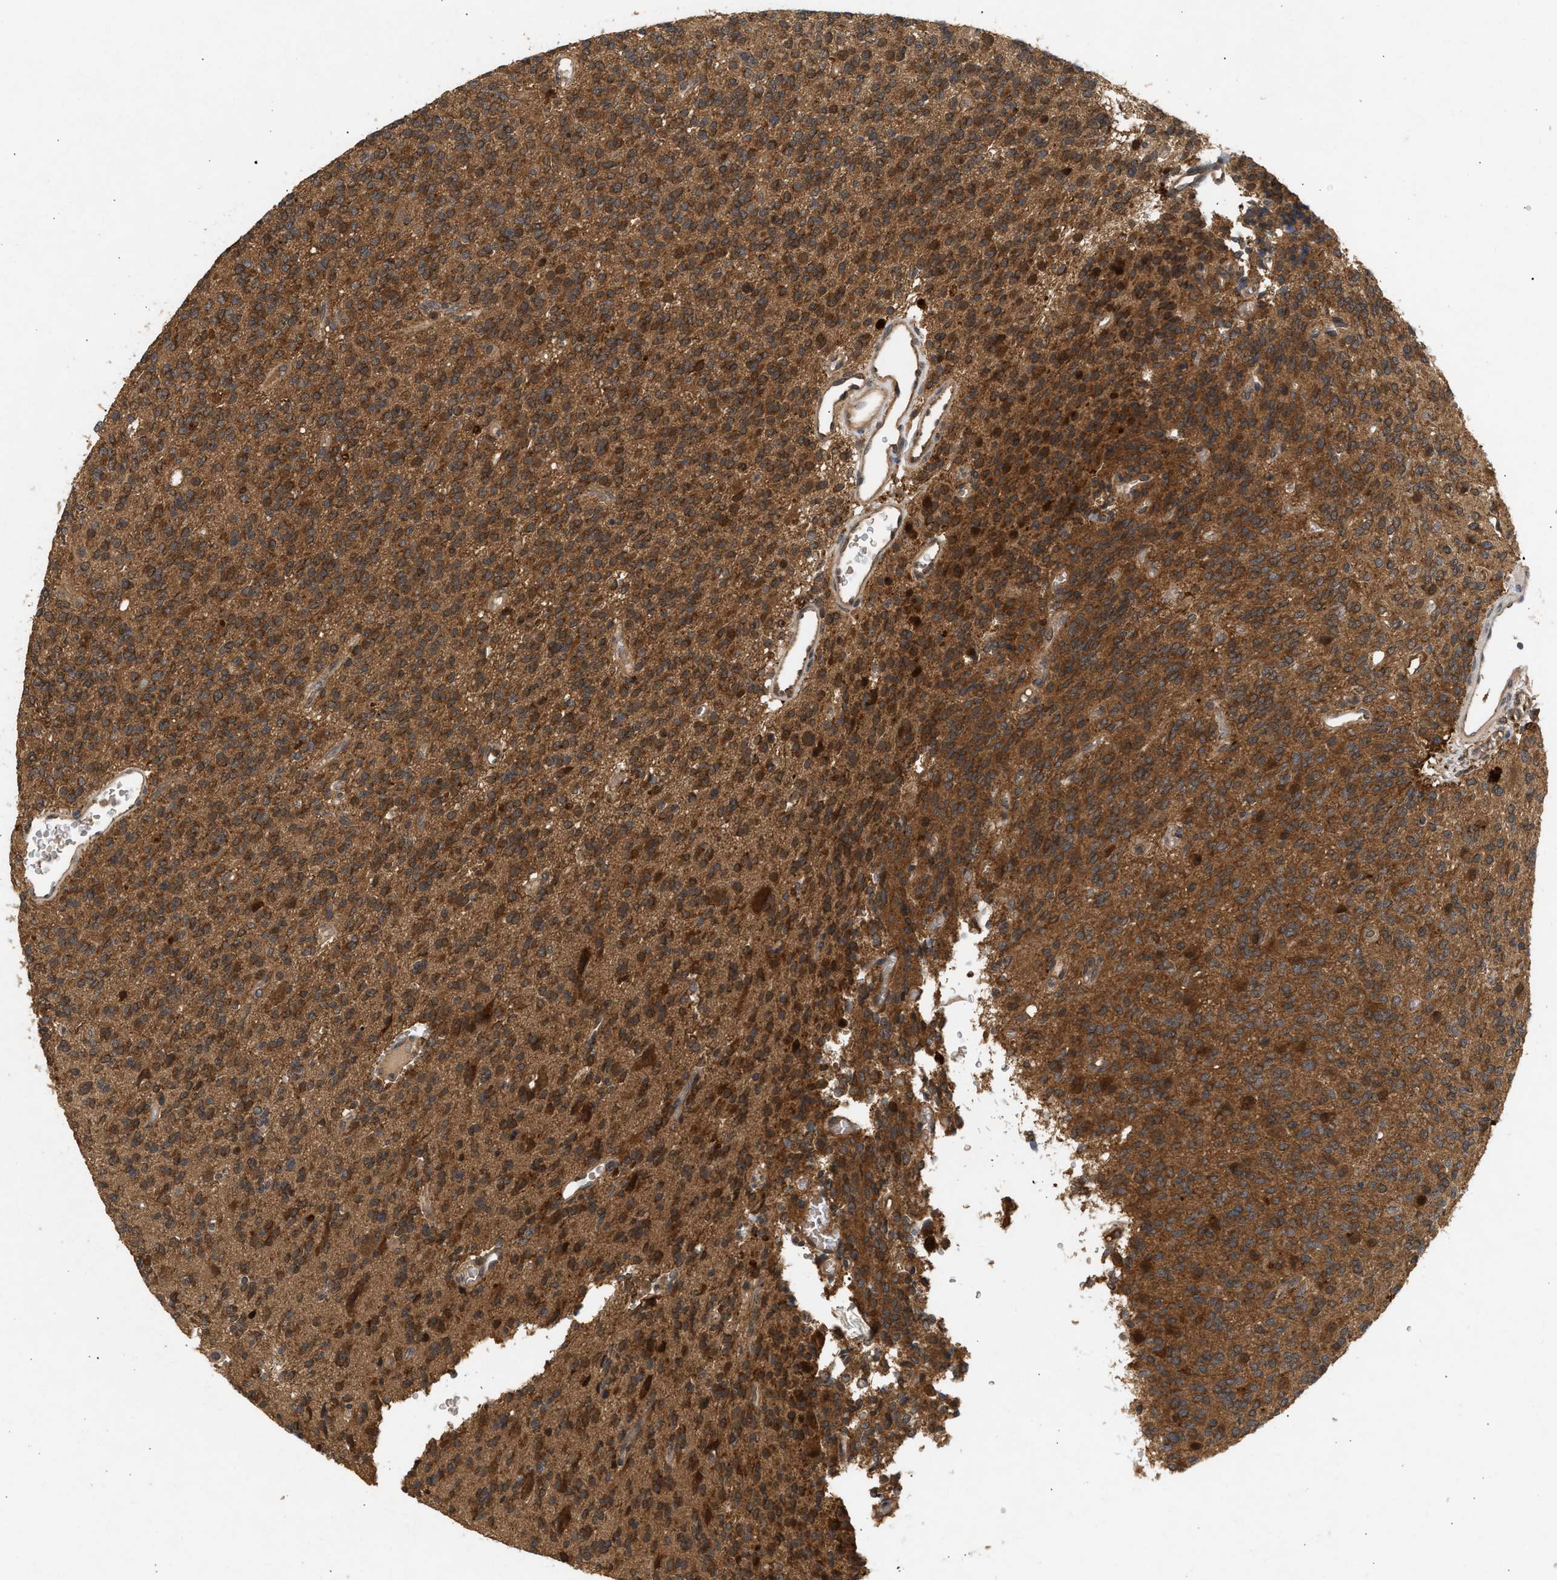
{"staining": {"intensity": "strong", "quantity": ">75%", "location": "cytoplasmic/membranous"}, "tissue": "glioma", "cell_type": "Tumor cells", "image_type": "cancer", "snomed": [{"axis": "morphology", "description": "Glioma, malignant, High grade"}, {"axis": "topography", "description": "Brain"}], "caption": "Protein staining reveals strong cytoplasmic/membranous staining in approximately >75% of tumor cells in glioma.", "gene": "FITM1", "patient": {"sex": "male", "age": 34}}